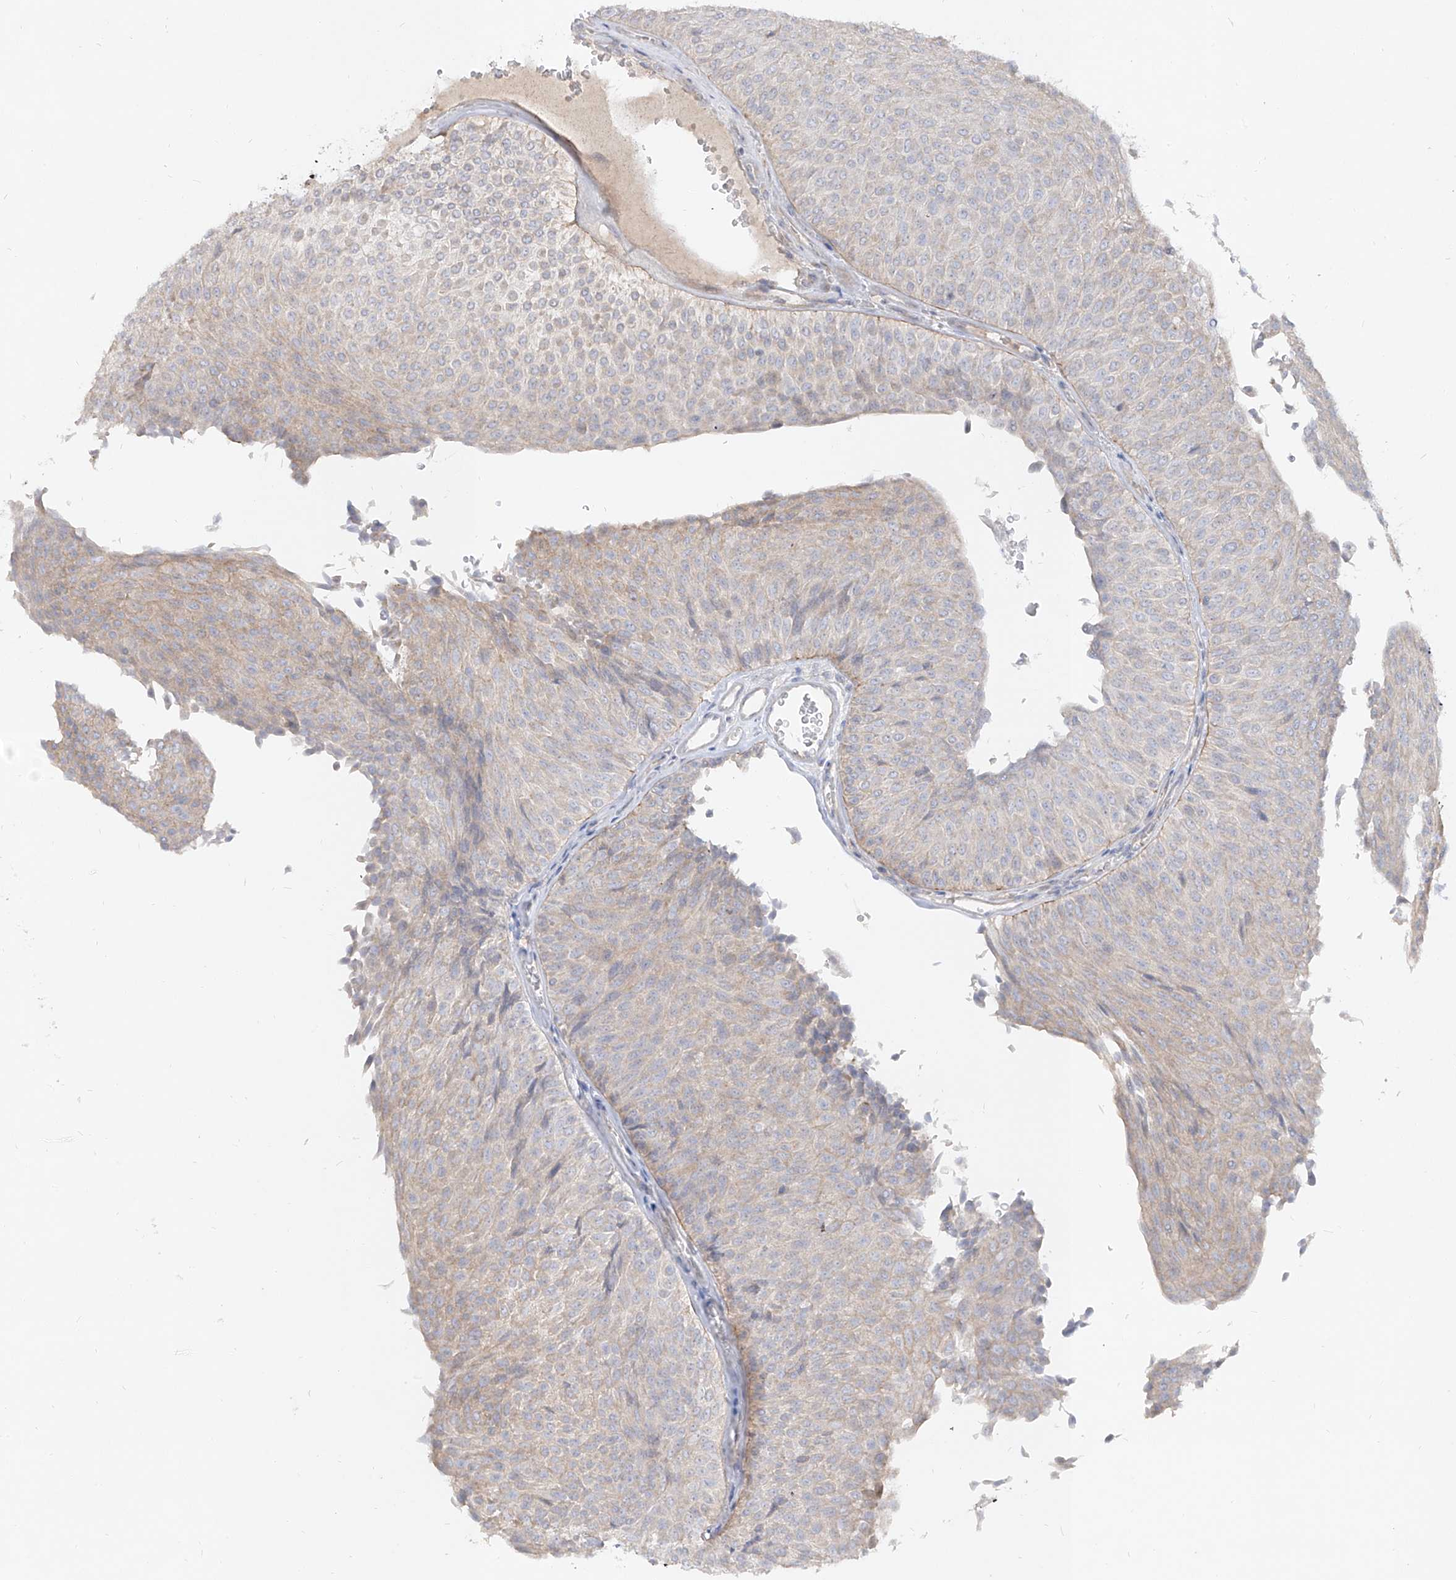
{"staining": {"intensity": "weak", "quantity": "25%-75%", "location": "cytoplasmic/membranous"}, "tissue": "urothelial cancer", "cell_type": "Tumor cells", "image_type": "cancer", "snomed": [{"axis": "morphology", "description": "Urothelial carcinoma, Low grade"}, {"axis": "topography", "description": "Urinary bladder"}], "caption": "A micrograph of human low-grade urothelial carcinoma stained for a protein demonstrates weak cytoplasmic/membranous brown staining in tumor cells. Using DAB (brown) and hematoxylin (blue) stains, captured at high magnification using brightfield microscopy.", "gene": "RBFOX3", "patient": {"sex": "male", "age": 78}}